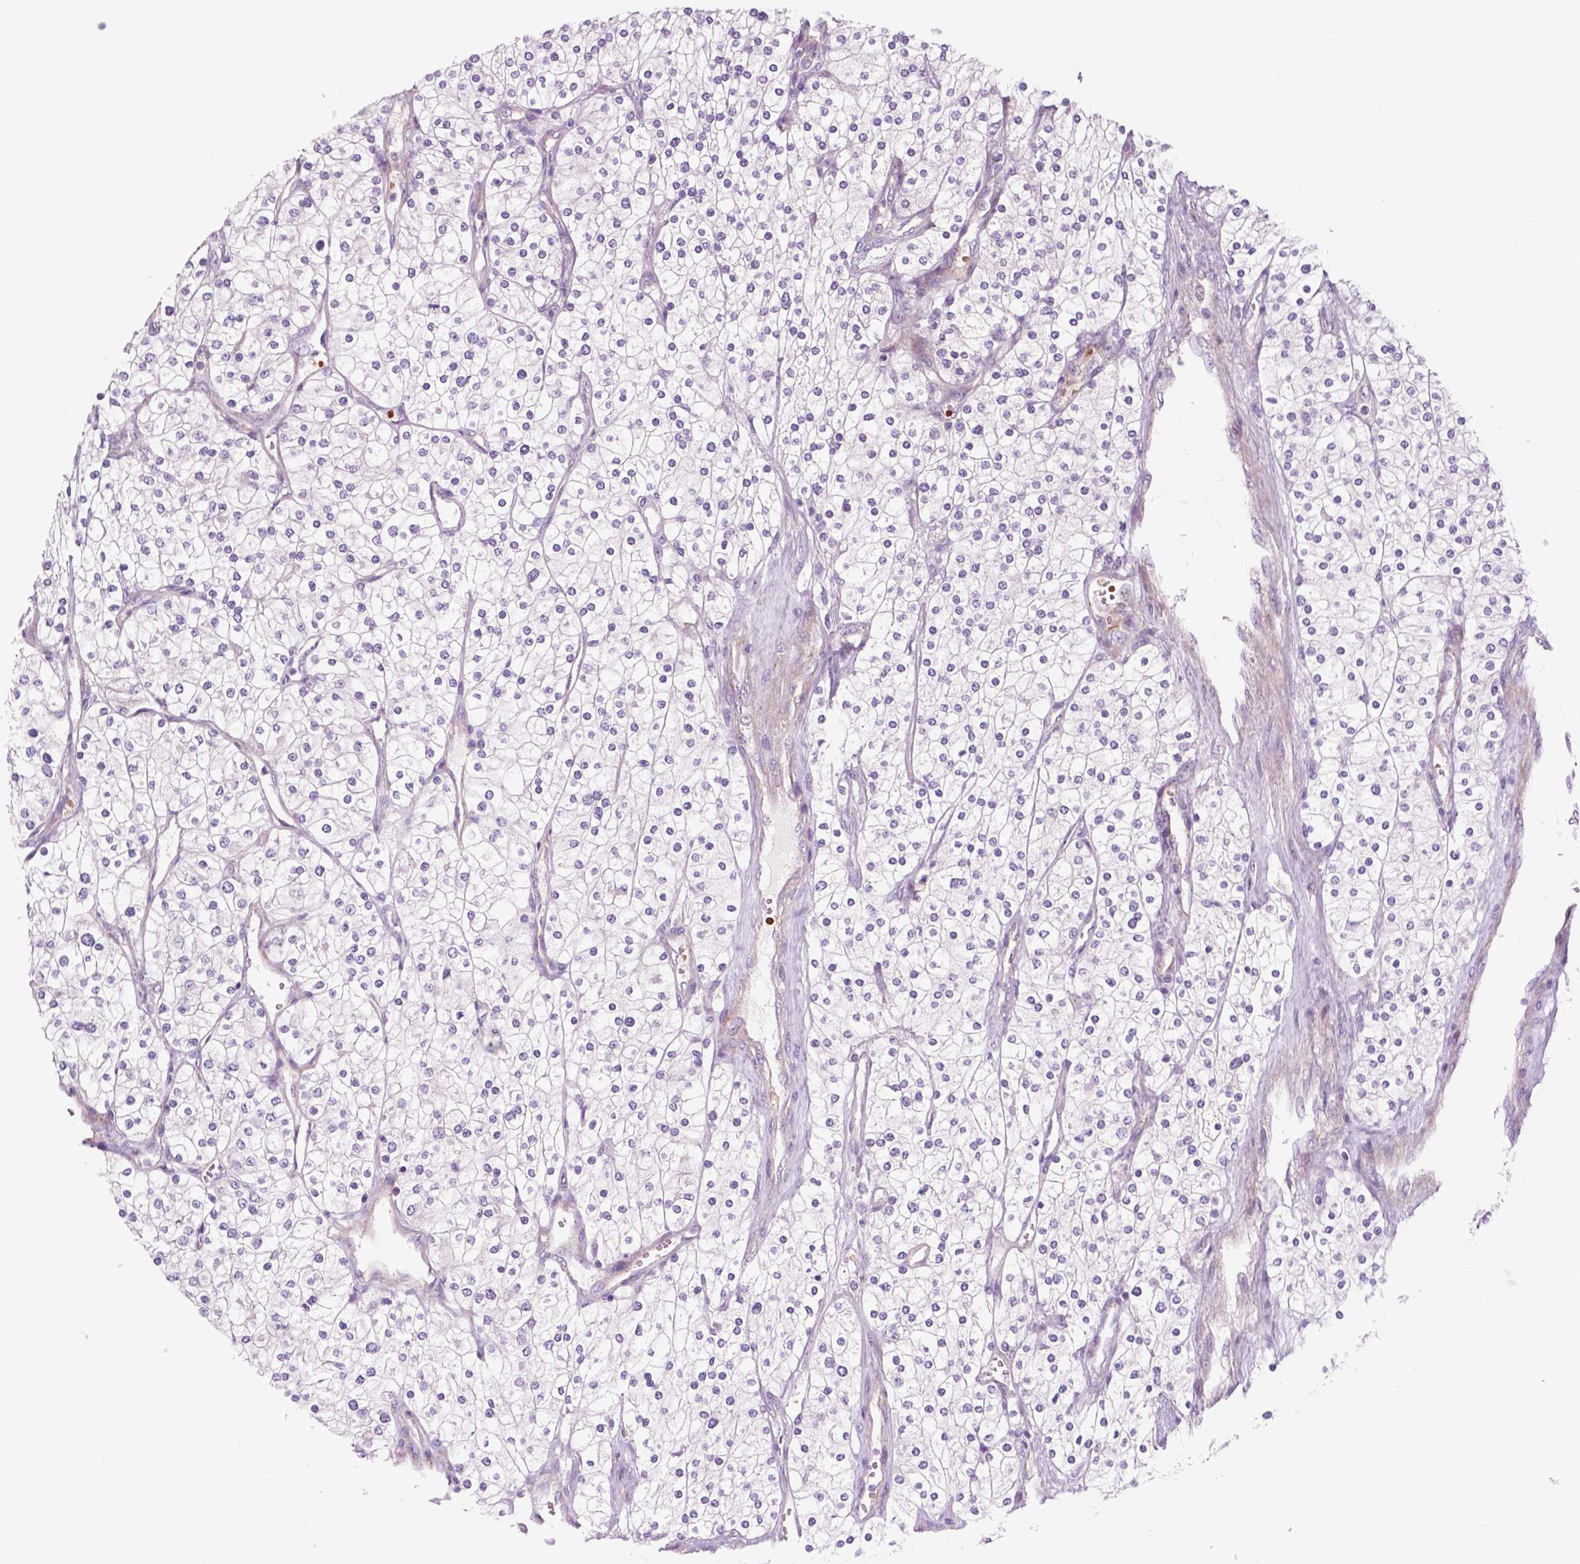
{"staining": {"intensity": "negative", "quantity": "none", "location": "none"}, "tissue": "renal cancer", "cell_type": "Tumor cells", "image_type": "cancer", "snomed": [{"axis": "morphology", "description": "Adenocarcinoma, NOS"}, {"axis": "topography", "description": "Kidney"}], "caption": "Tumor cells show no significant staining in renal cancer. (DAB IHC visualized using brightfield microscopy, high magnification).", "gene": "RND3", "patient": {"sex": "male", "age": 80}}